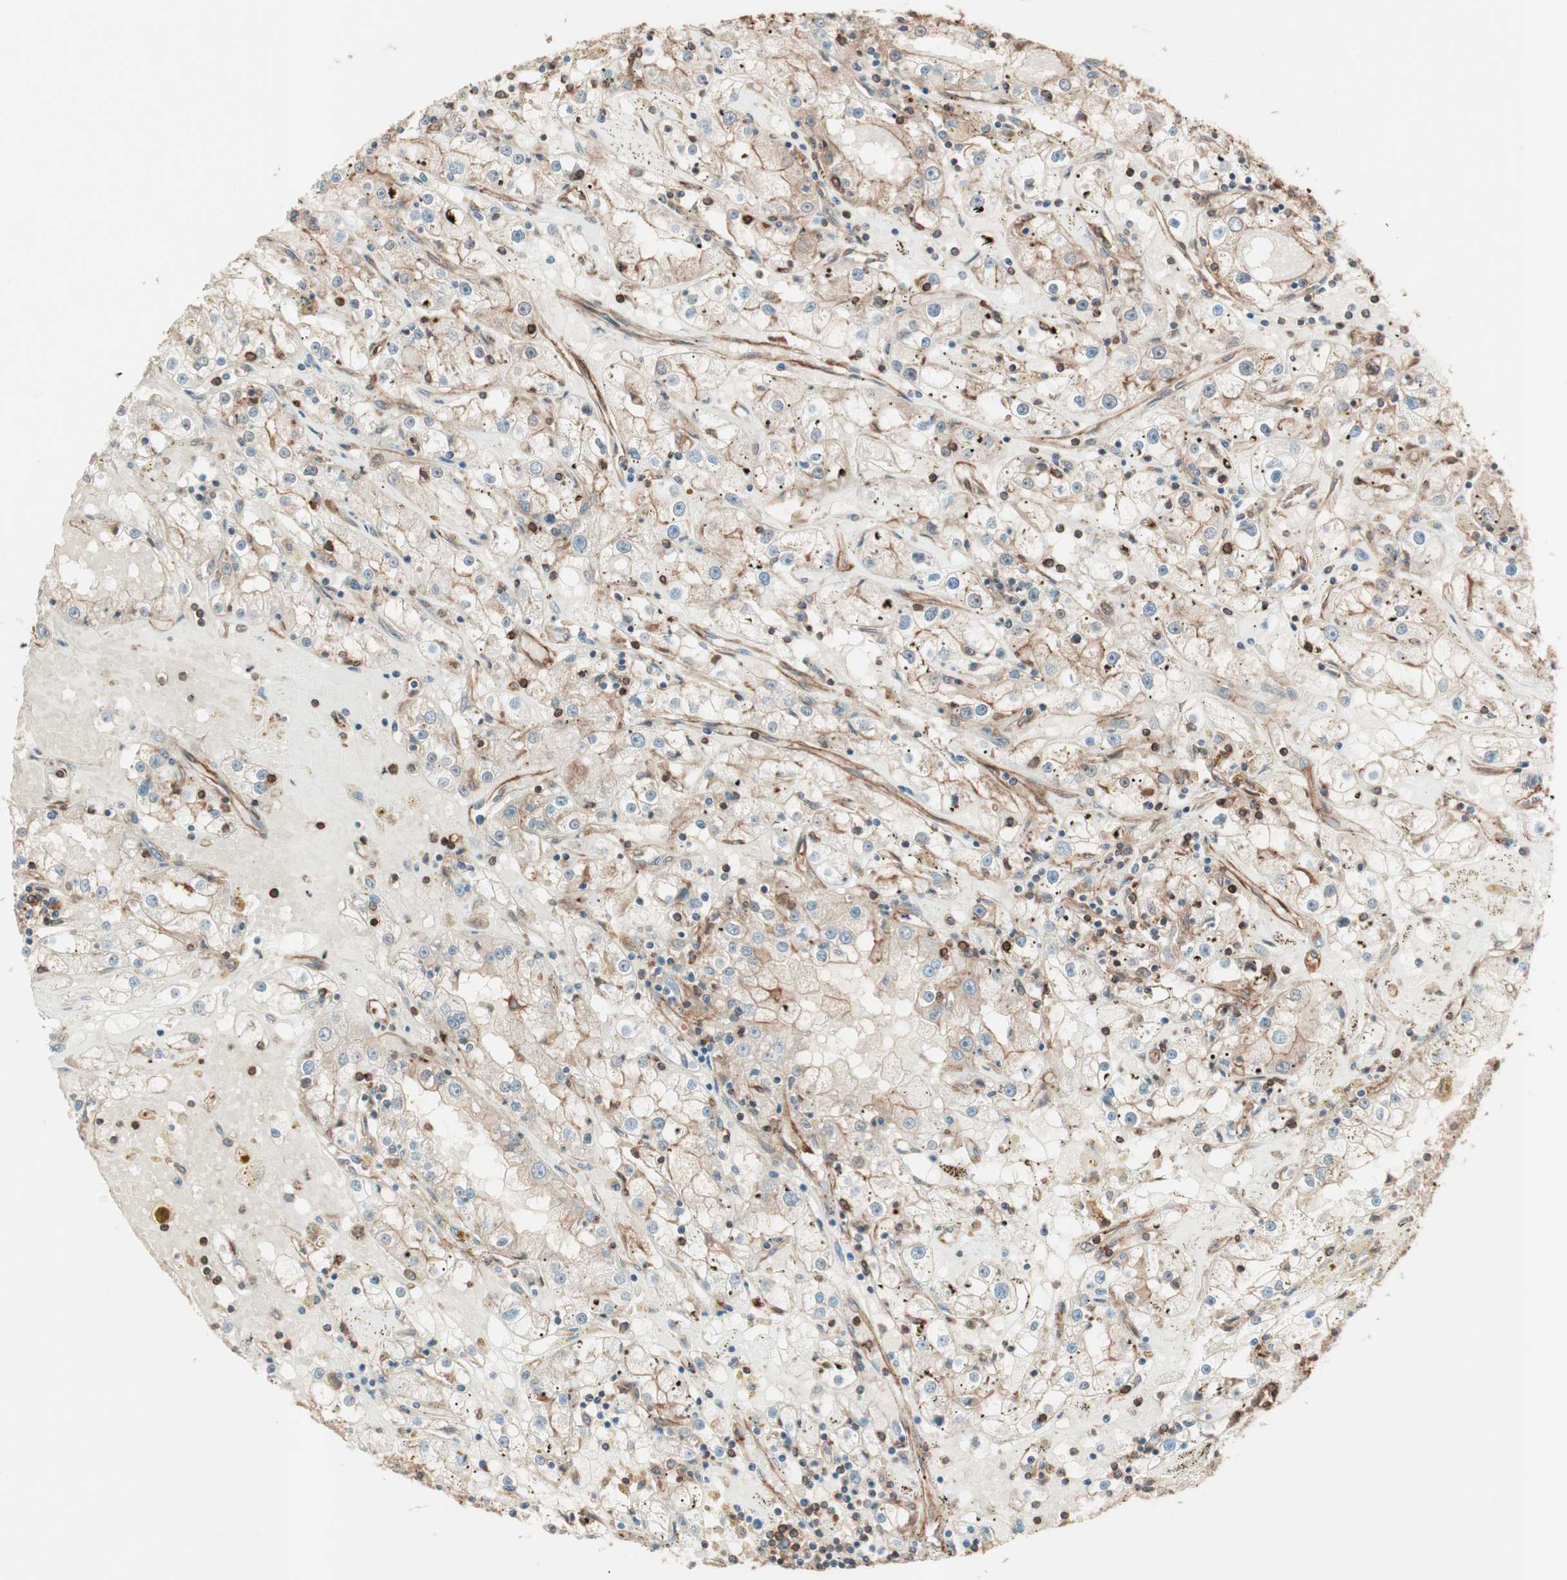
{"staining": {"intensity": "negative", "quantity": "none", "location": "none"}, "tissue": "renal cancer", "cell_type": "Tumor cells", "image_type": "cancer", "snomed": [{"axis": "morphology", "description": "Adenocarcinoma, NOS"}, {"axis": "topography", "description": "Kidney"}], "caption": "Tumor cells are negative for brown protein staining in renal adenocarcinoma.", "gene": "TCP11L1", "patient": {"sex": "male", "age": 56}}